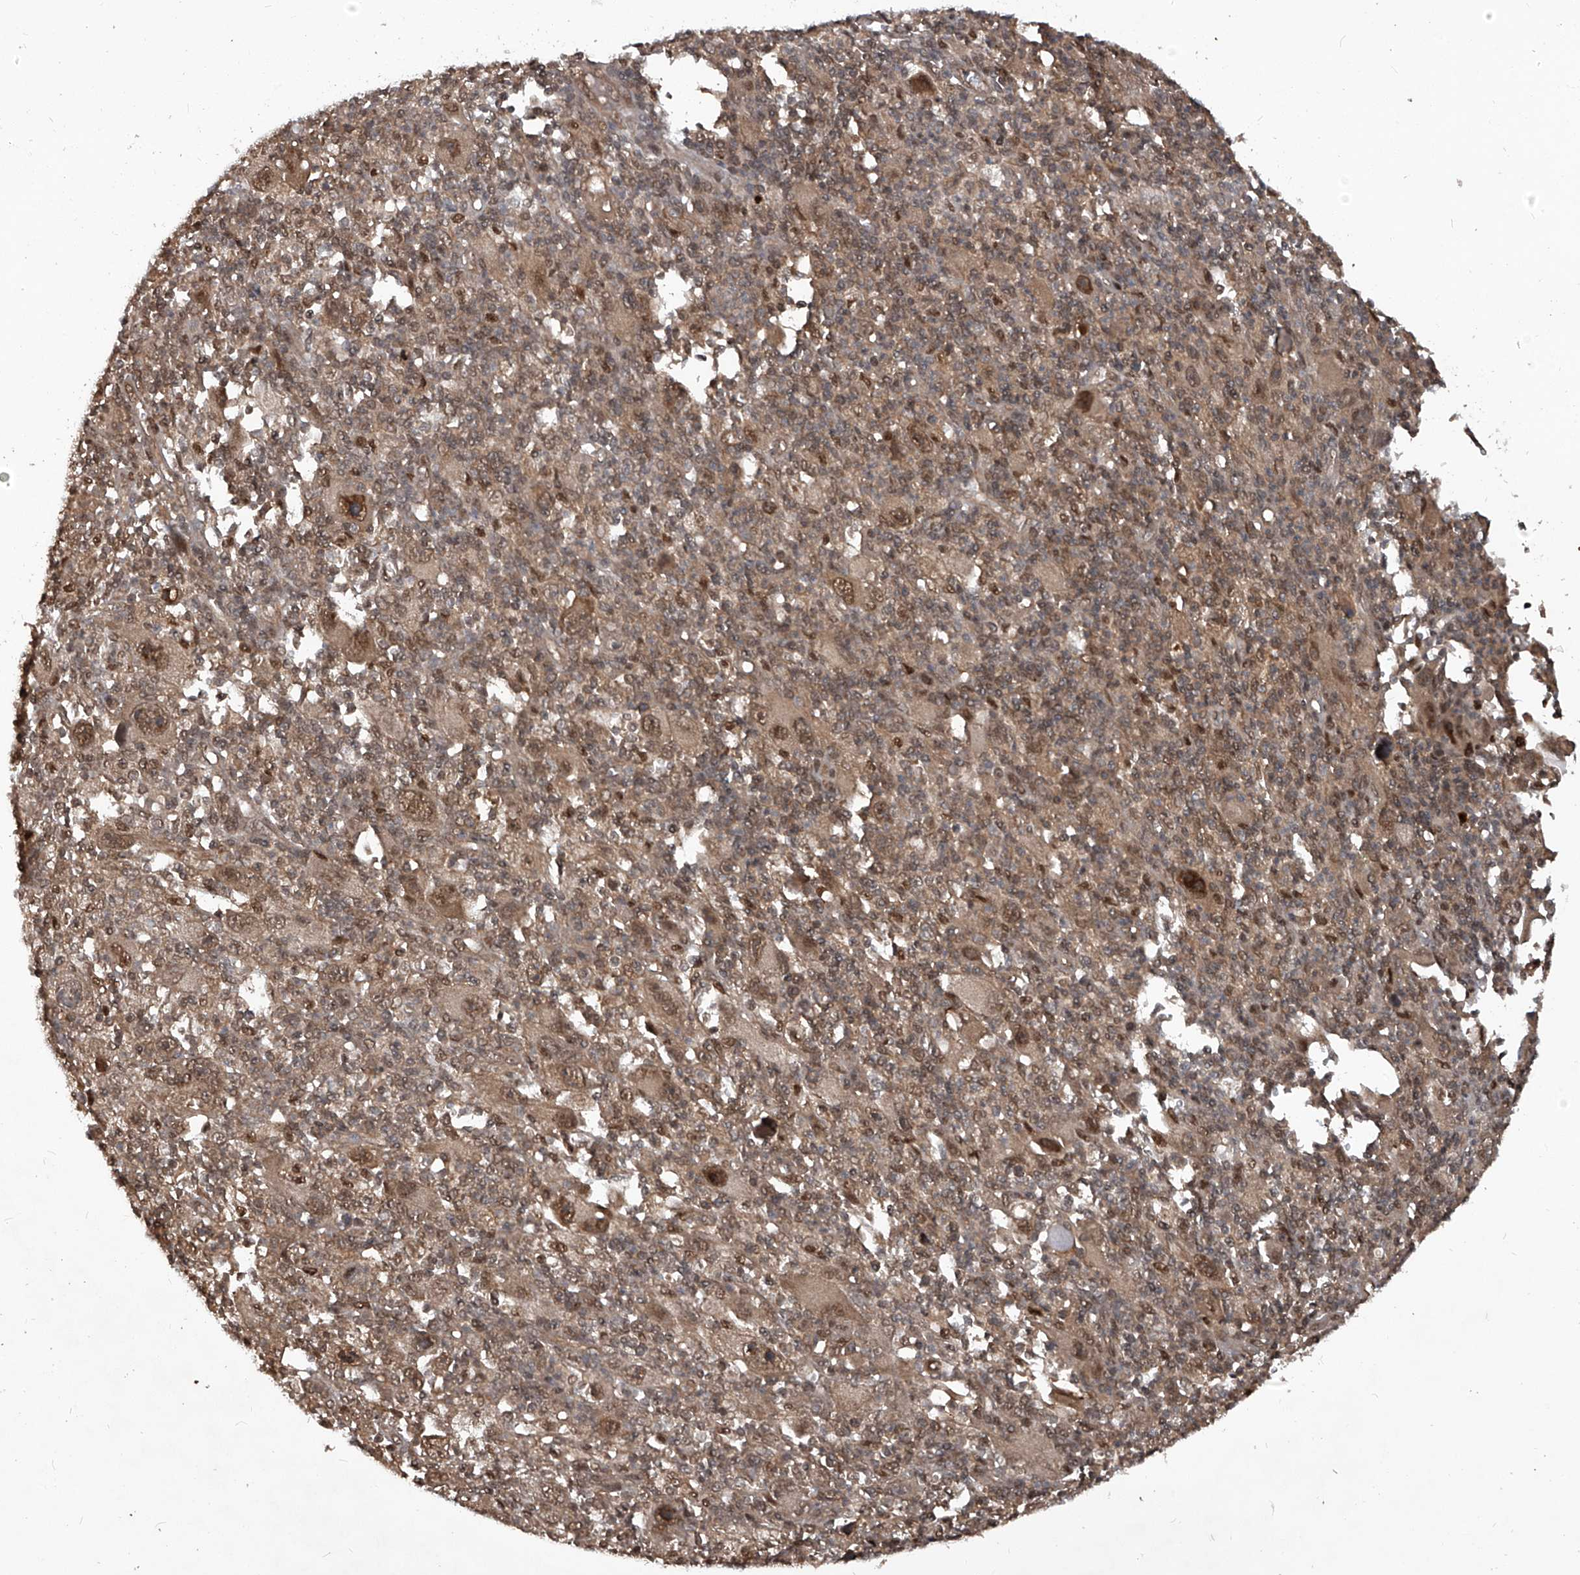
{"staining": {"intensity": "moderate", "quantity": ">75%", "location": "nuclear"}, "tissue": "melanoma", "cell_type": "Tumor cells", "image_type": "cancer", "snomed": [{"axis": "morphology", "description": "Malignant melanoma, Metastatic site"}, {"axis": "topography", "description": "Skin"}], "caption": "Protein expression analysis of human melanoma reveals moderate nuclear expression in about >75% of tumor cells.", "gene": "PSMB1", "patient": {"sex": "female", "age": 56}}